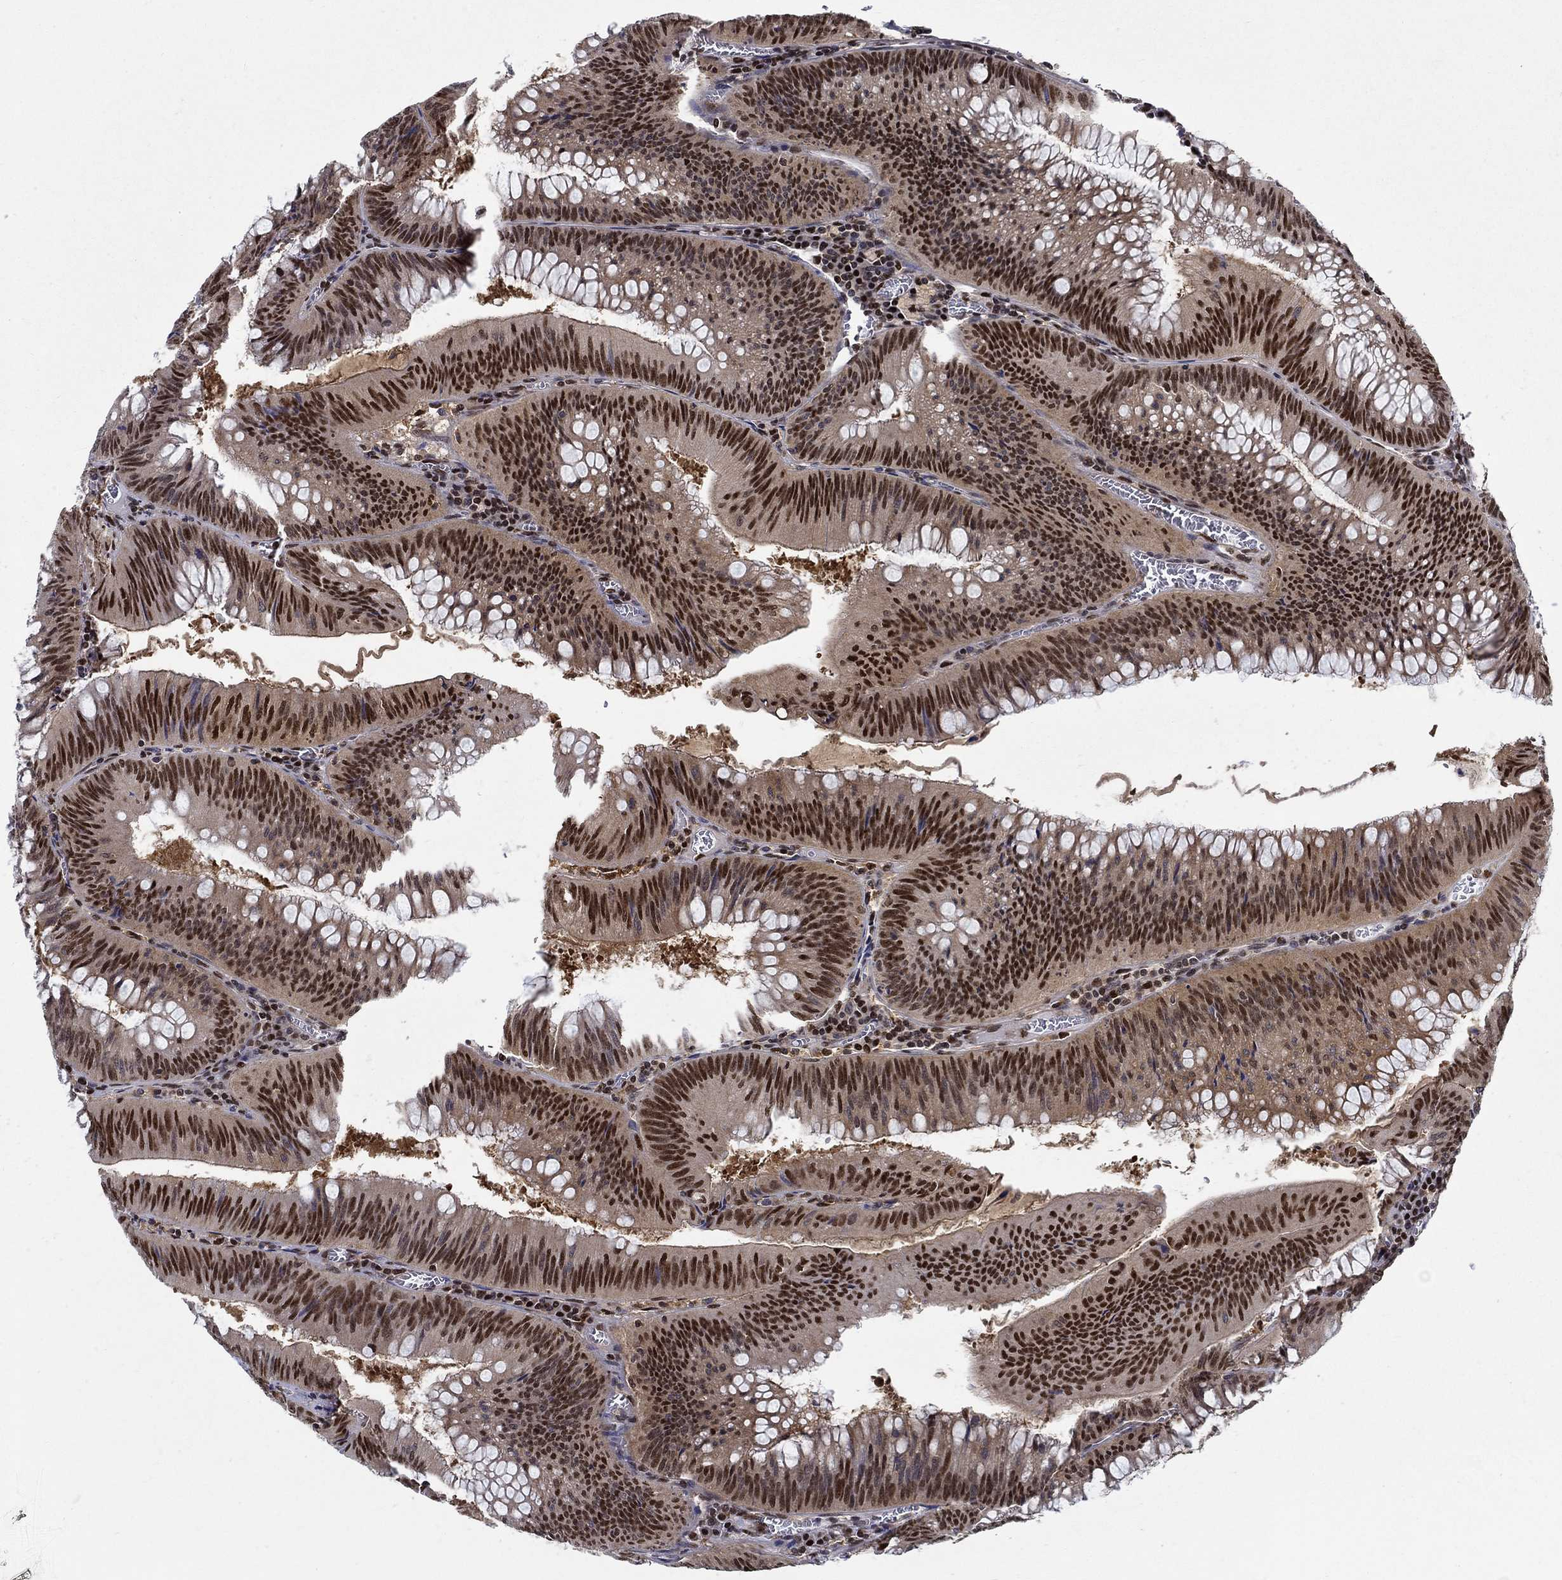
{"staining": {"intensity": "strong", "quantity": ">75%", "location": "nuclear"}, "tissue": "colorectal cancer", "cell_type": "Tumor cells", "image_type": "cancer", "snomed": [{"axis": "morphology", "description": "Adenocarcinoma, NOS"}, {"axis": "topography", "description": "Rectum"}], "caption": "An immunohistochemistry photomicrograph of neoplastic tissue is shown. Protein staining in brown highlights strong nuclear positivity in colorectal cancer within tumor cells.", "gene": "ZNF594", "patient": {"sex": "female", "age": 72}}